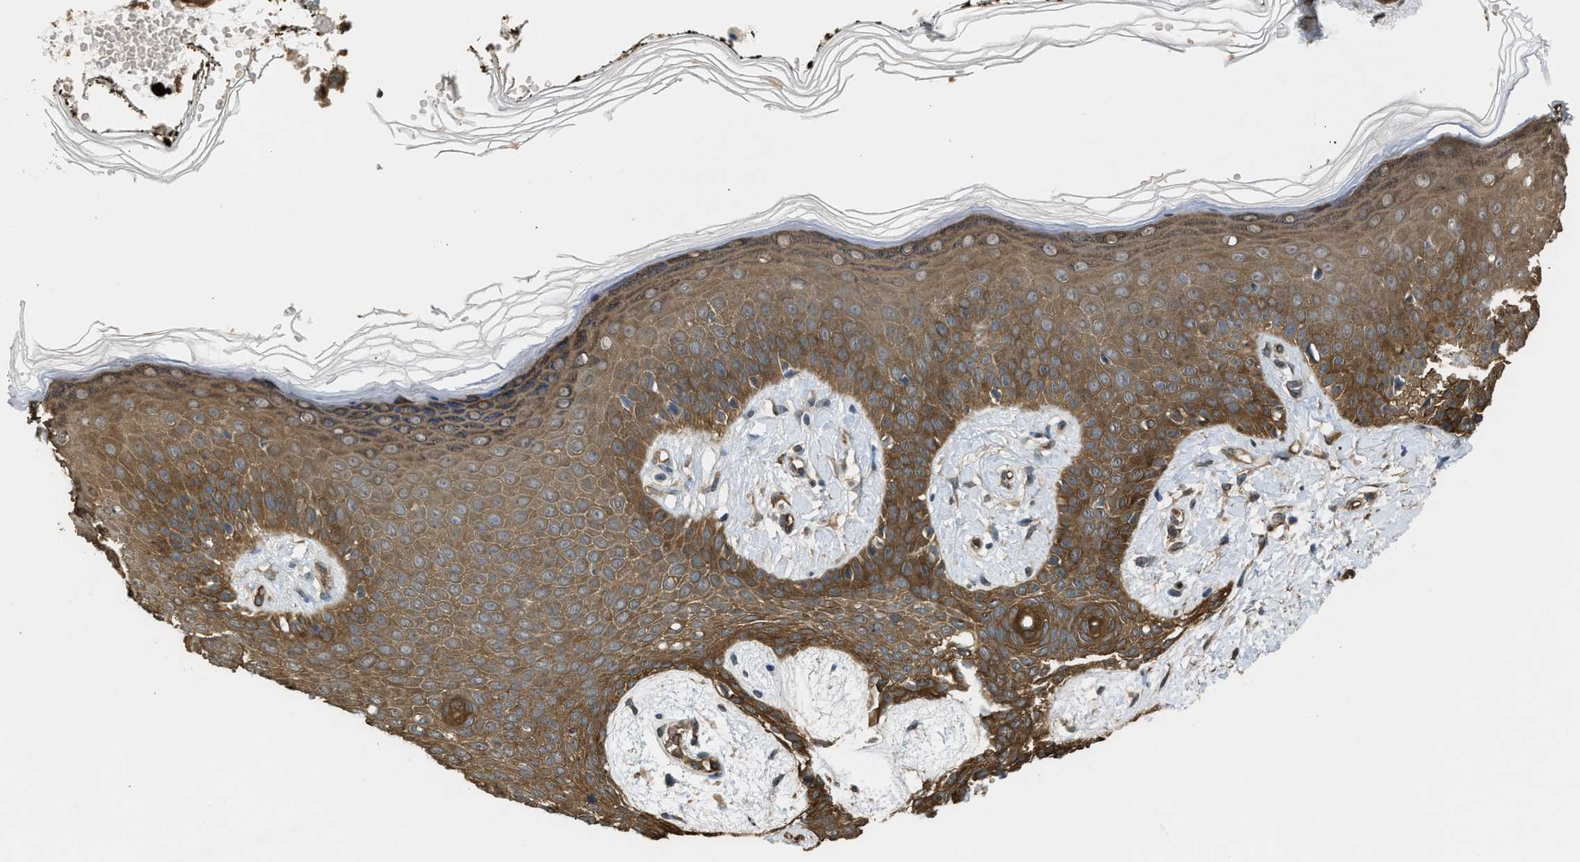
{"staining": {"intensity": "moderate", "quantity": ">75%", "location": "cytoplasmic/membranous"}, "tissue": "skin", "cell_type": "Fibroblasts", "image_type": "normal", "snomed": [{"axis": "morphology", "description": "Normal tissue, NOS"}, {"axis": "topography", "description": "Skin"}, {"axis": "topography", "description": "Peripheral nerve tissue"}], "caption": "Fibroblasts display medium levels of moderate cytoplasmic/membranous staining in approximately >75% of cells in benign human skin. (DAB IHC with brightfield microscopy, high magnification).", "gene": "BAG3", "patient": {"sex": "male", "age": 24}}